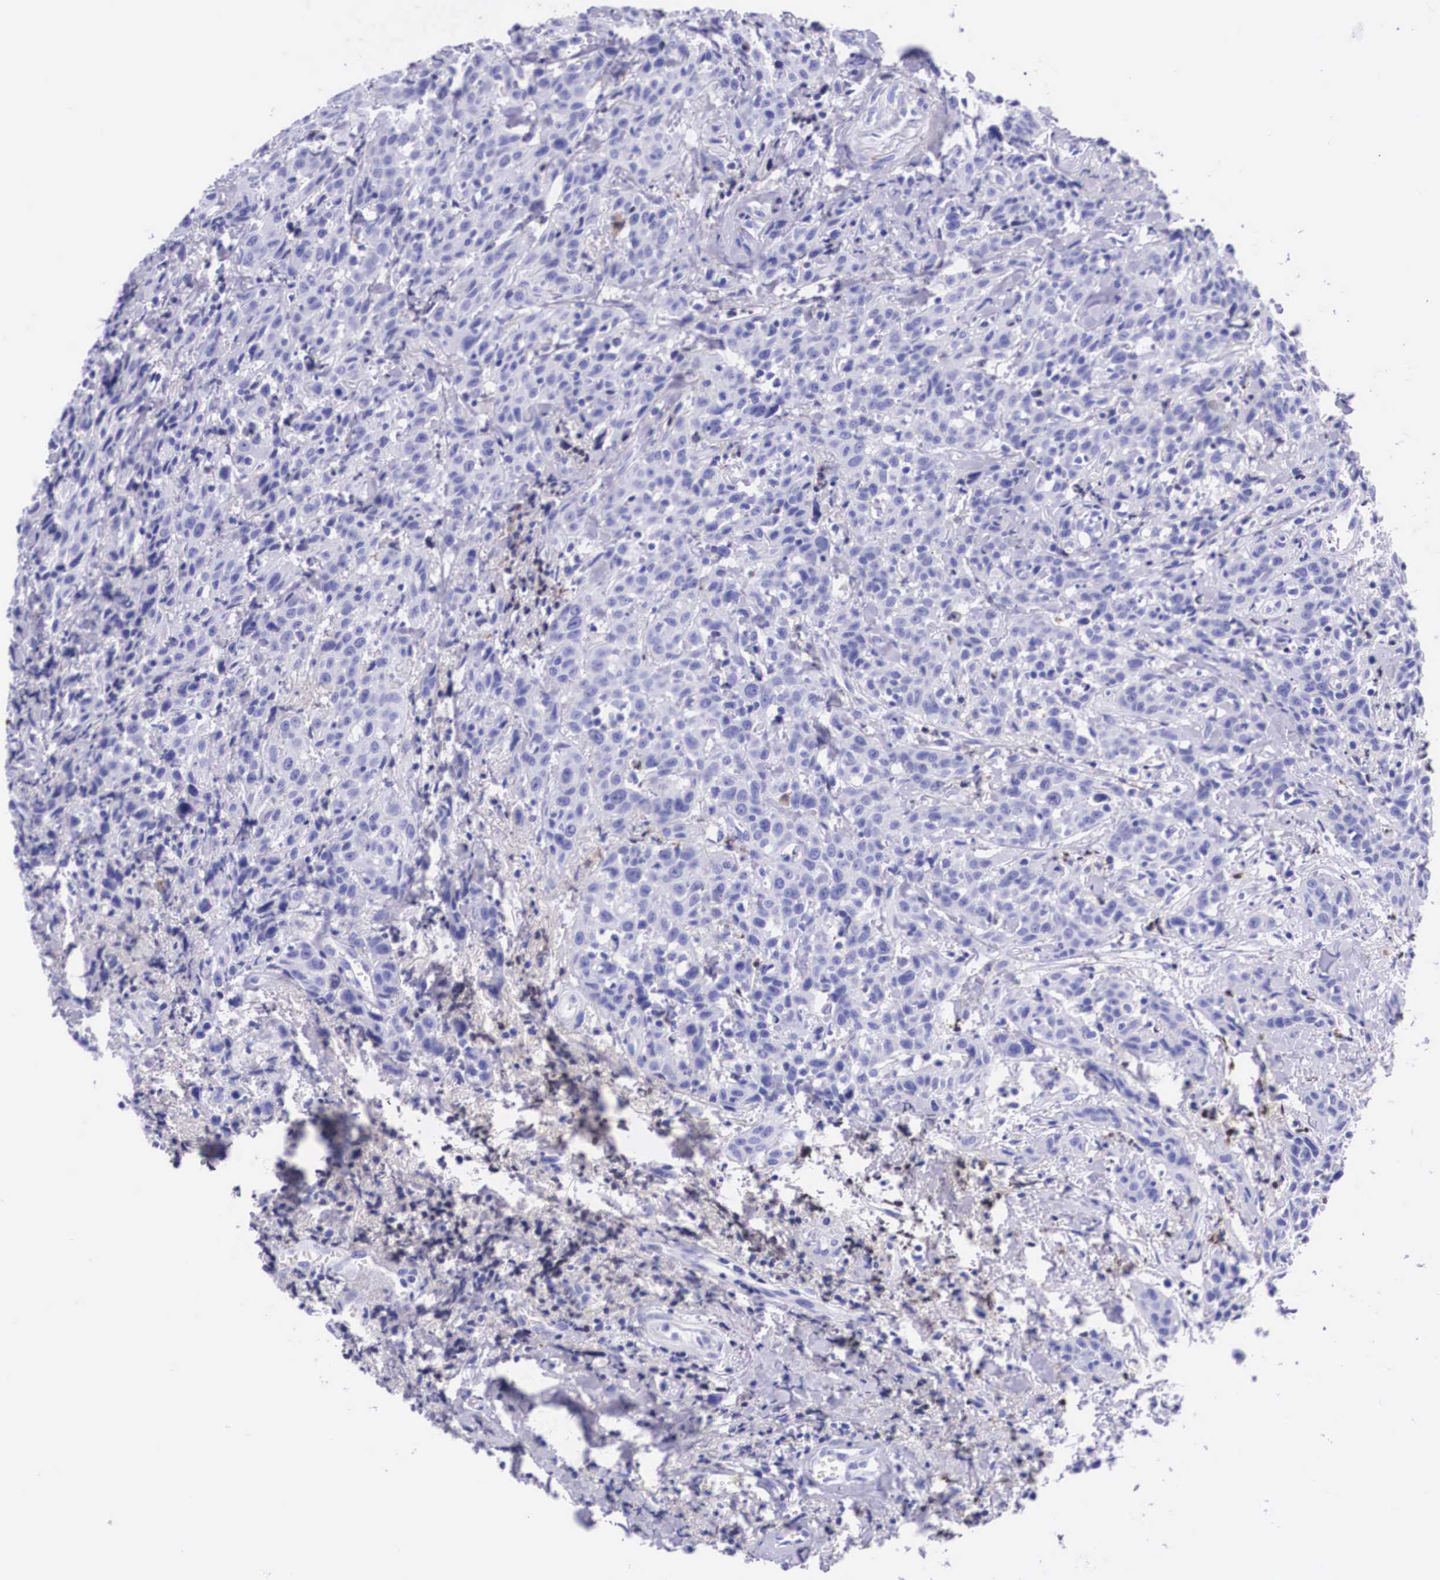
{"staining": {"intensity": "negative", "quantity": "none", "location": "none"}, "tissue": "head and neck cancer", "cell_type": "Tumor cells", "image_type": "cancer", "snomed": [{"axis": "morphology", "description": "Squamous cell carcinoma, NOS"}, {"axis": "topography", "description": "Oral tissue"}, {"axis": "topography", "description": "Head-Neck"}], "caption": "The histopathology image shows no significant expression in tumor cells of squamous cell carcinoma (head and neck).", "gene": "PLG", "patient": {"sex": "female", "age": 82}}